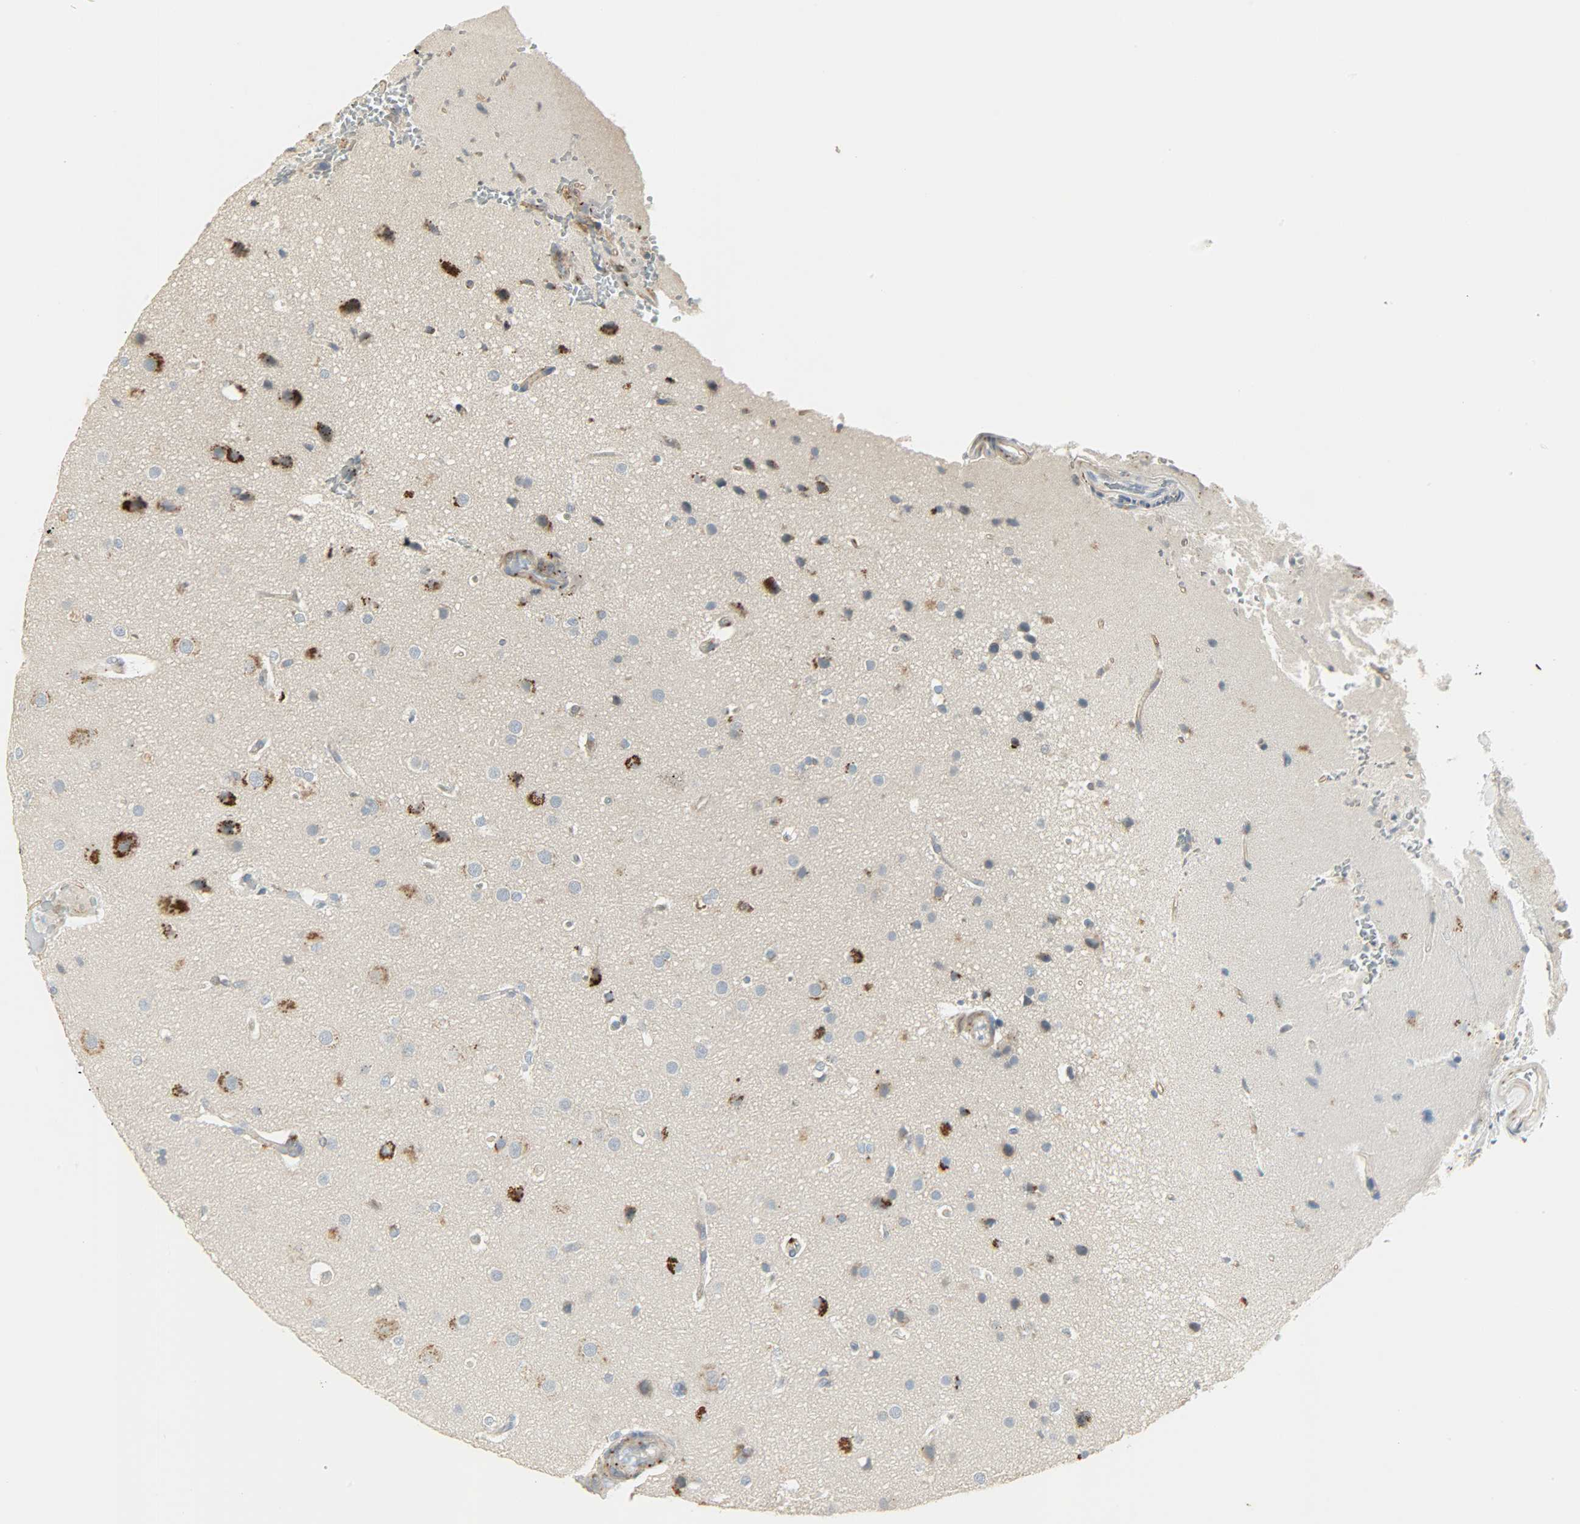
{"staining": {"intensity": "strong", "quantity": "<25%", "location": "cytoplasmic/membranous"}, "tissue": "glioma", "cell_type": "Tumor cells", "image_type": "cancer", "snomed": [{"axis": "morphology", "description": "Glioma, malignant, Low grade"}, {"axis": "topography", "description": "Cerebral cortex"}], "caption": "Brown immunohistochemical staining in malignant glioma (low-grade) shows strong cytoplasmic/membranous positivity in about <25% of tumor cells.", "gene": "ENPEP", "patient": {"sex": "female", "age": 47}}